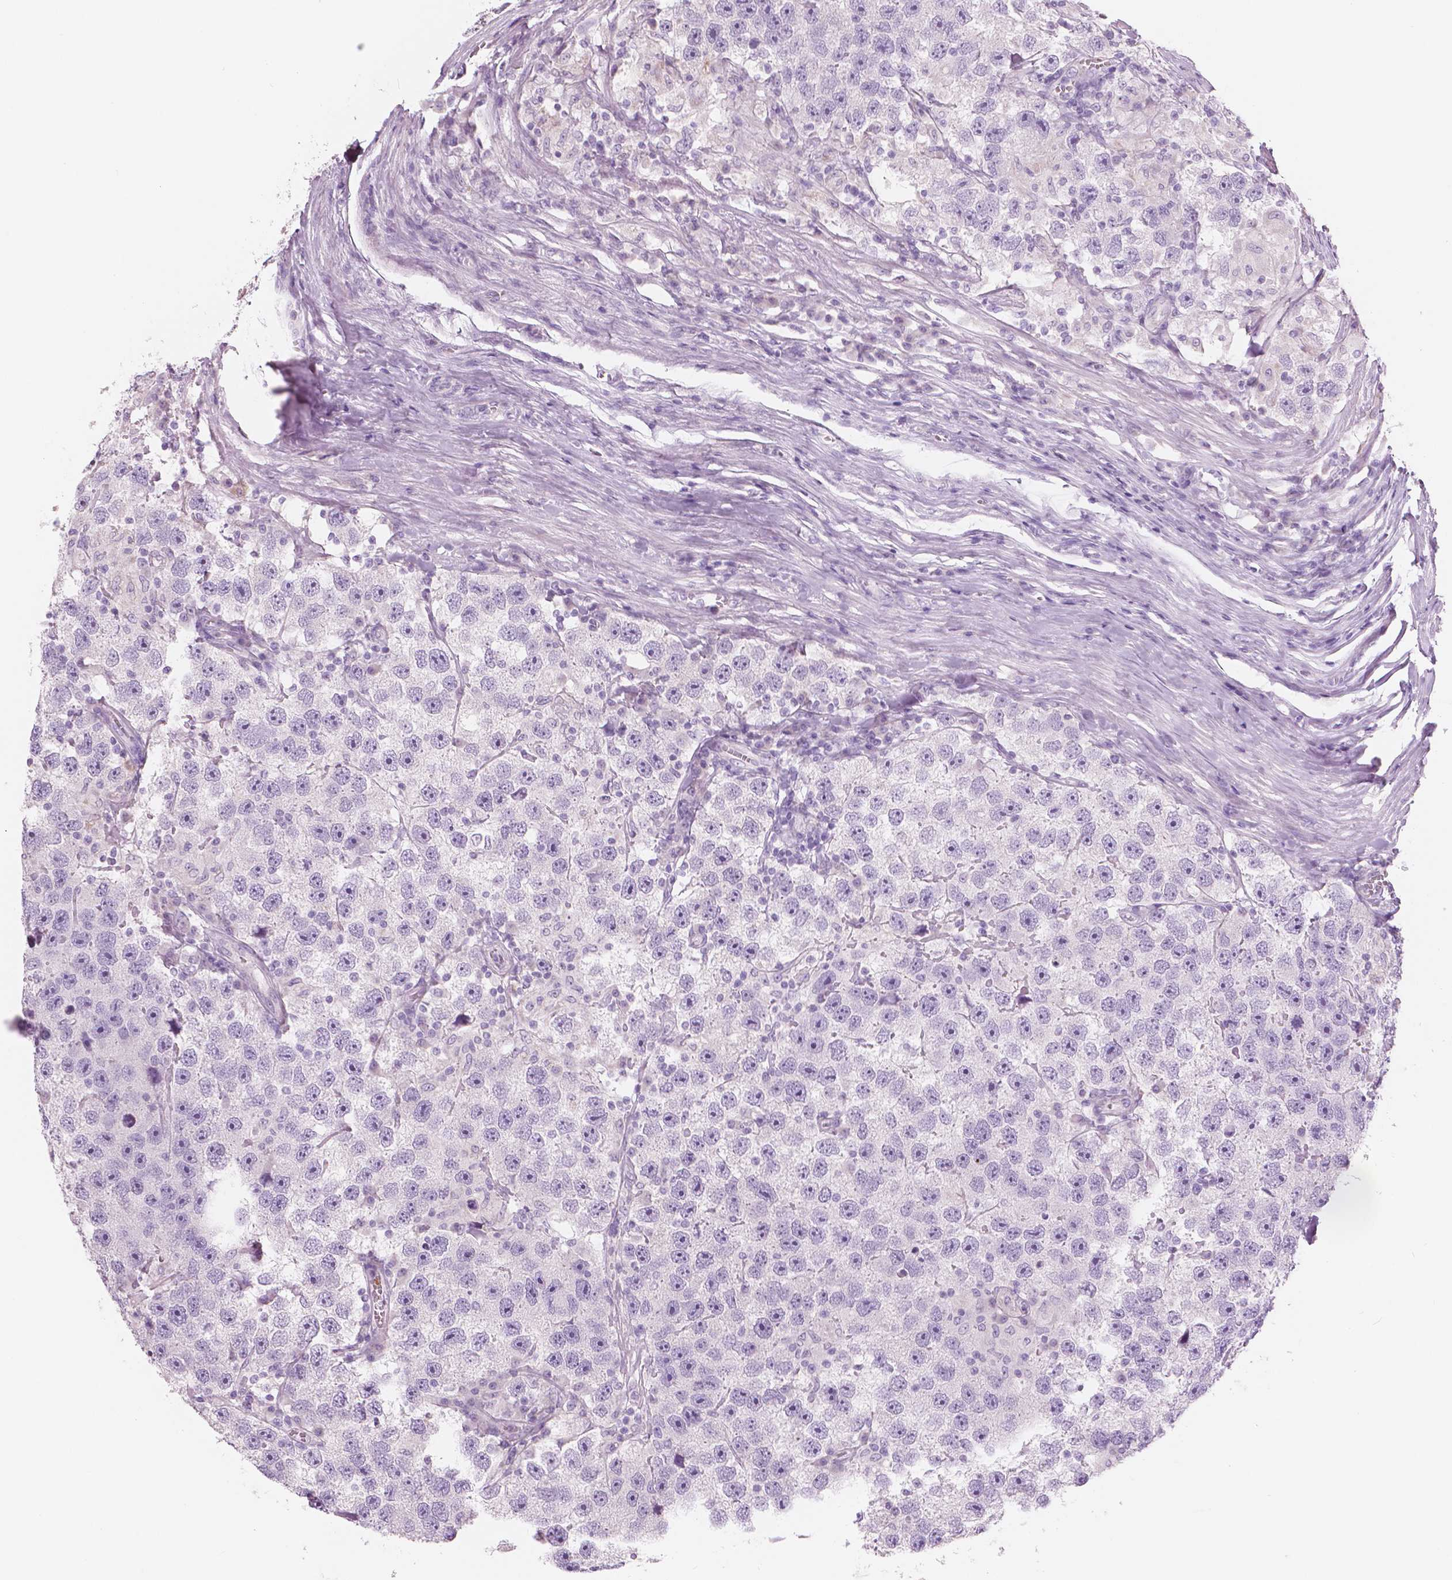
{"staining": {"intensity": "negative", "quantity": "none", "location": "none"}, "tissue": "testis cancer", "cell_type": "Tumor cells", "image_type": "cancer", "snomed": [{"axis": "morphology", "description": "Seminoma, NOS"}, {"axis": "topography", "description": "Testis"}], "caption": "Testis seminoma was stained to show a protein in brown. There is no significant staining in tumor cells. Brightfield microscopy of immunohistochemistry (IHC) stained with DAB (brown) and hematoxylin (blue), captured at high magnification.", "gene": "CXCR2", "patient": {"sex": "male", "age": 26}}